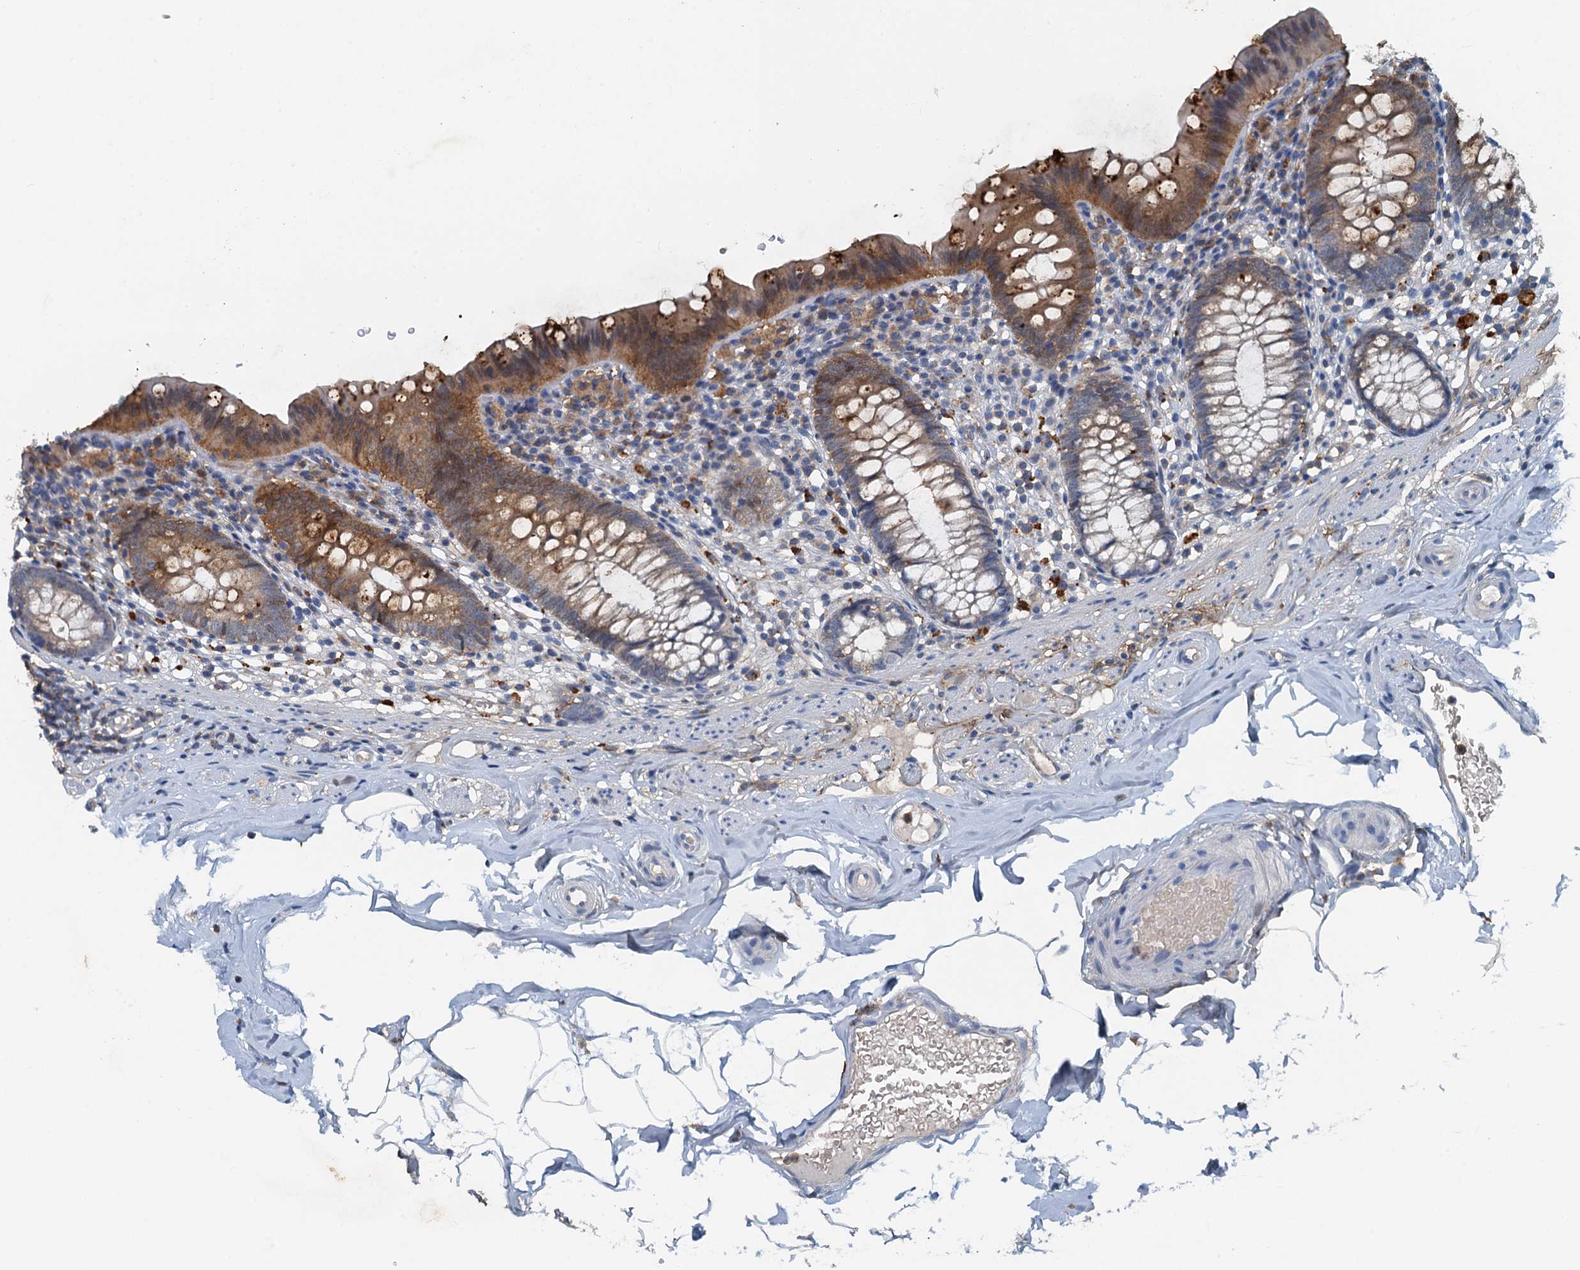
{"staining": {"intensity": "moderate", "quantity": ">75%", "location": "cytoplasmic/membranous"}, "tissue": "appendix", "cell_type": "Glandular cells", "image_type": "normal", "snomed": [{"axis": "morphology", "description": "Normal tissue, NOS"}, {"axis": "topography", "description": "Appendix"}], "caption": "IHC histopathology image of normal appendix: human appendix stained using IHC exhibits medium levels of moderate protein expression localized specifically in the cytoplasmic/membranous of glandular cells, appearing as a cytoplasmic/membranous brown color.", "gene": "THAP10", "patient": {"sex": "male", "age": 55}}